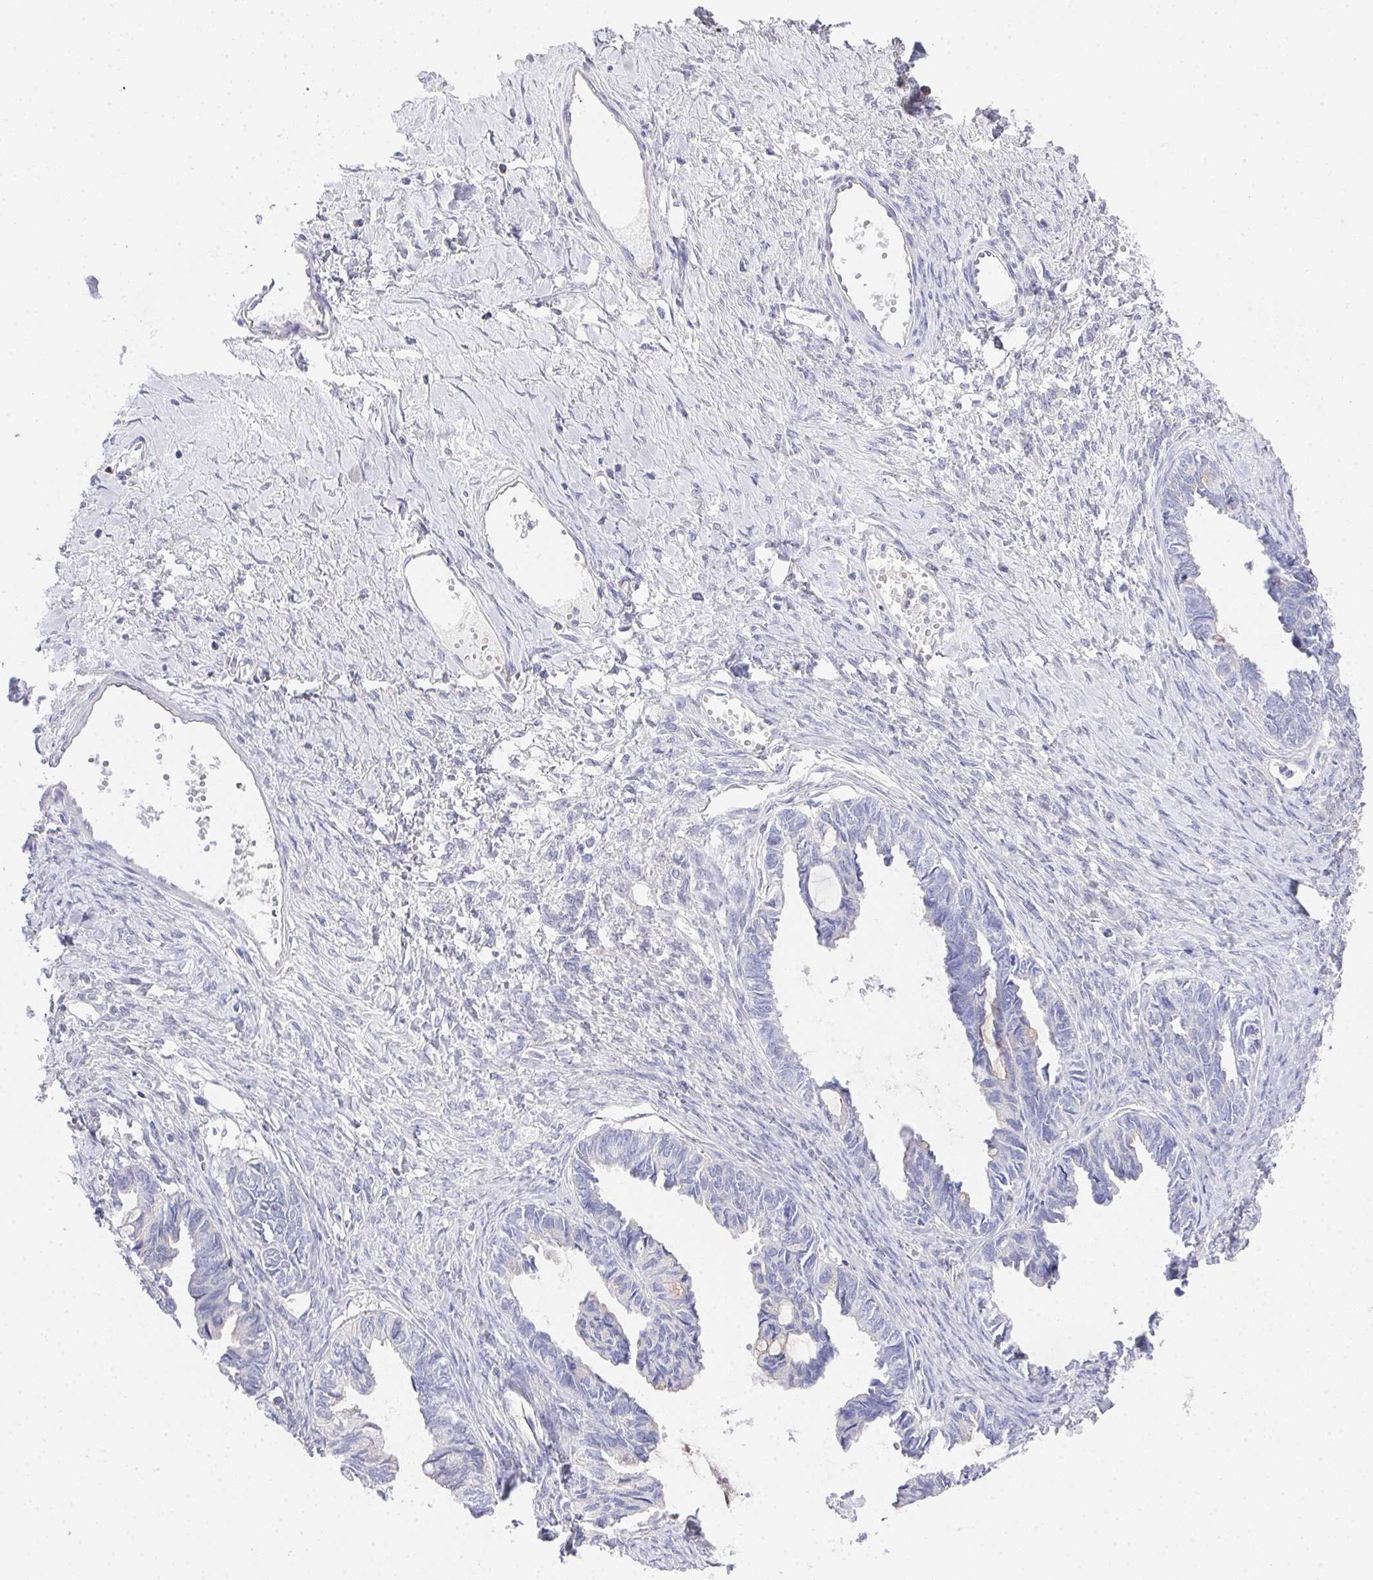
{"staining": {"intensity": "negative", "quantity": "none", "location": "none"}, "tissue": "ovarian cancer", "cell_type": "Tumor cells", "image_type": "cancer", "snomed": [{"axis": "morphology", "description": "Cystadenocarcinoma, mucinous, NOS"}, {"axis": "topography", "description": "Ovary"}], "caption": "DAB (3,3'-diaminobenzidine) immunohistochemical staining of ovarian cancer (mucinous cystadenocarcinoma) demonstrates no significant expression in tumor cells.", "gene": "PRG3", "patient": {"sex": "female", "age": 61}}